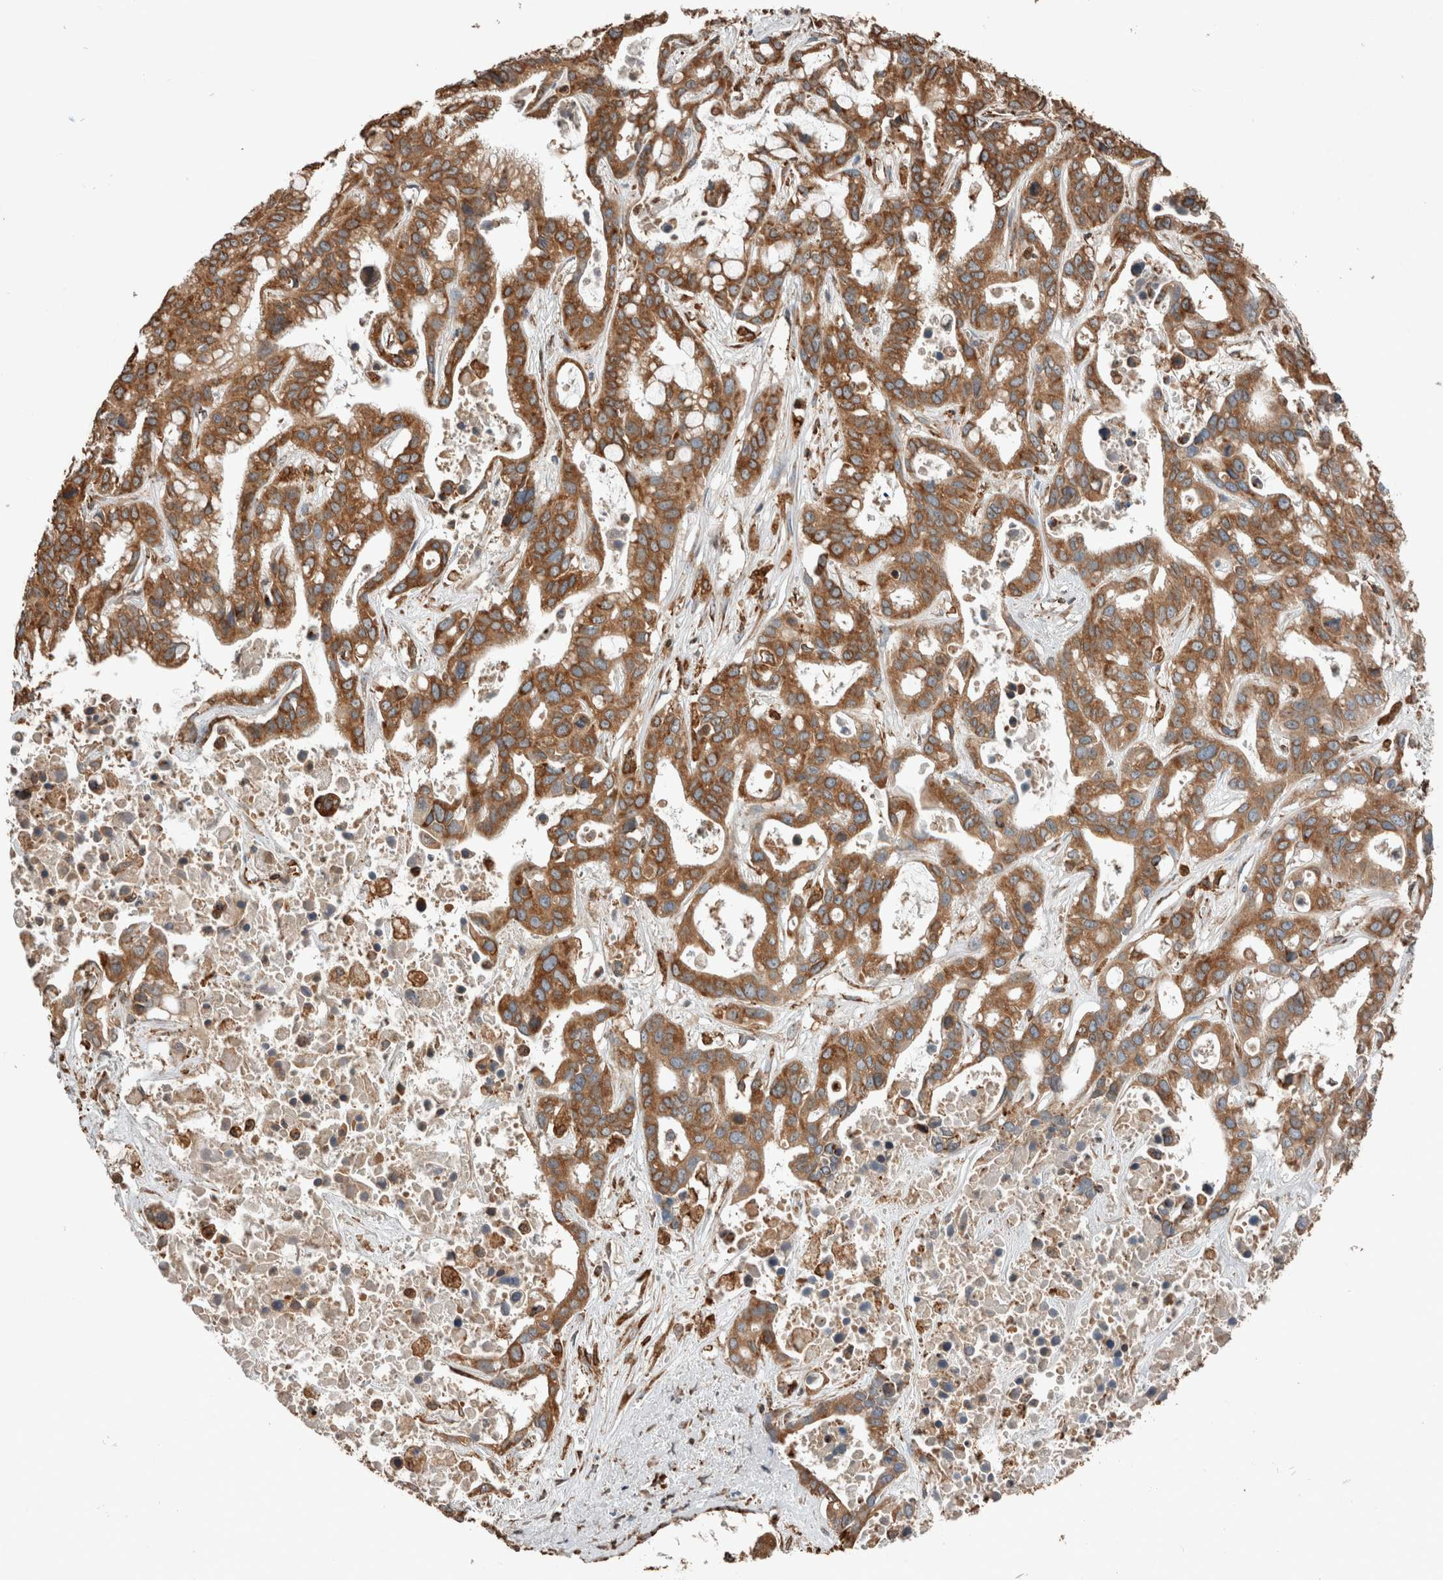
{"staining": {"intensity": "moderate", "quantity": ">75%", "location": "cytoplasmic/membranous"}, "tissue": "liver cancer", "cell_type": "Tumor cells", "image_type": "cancer", "snomed": [{"axis": "morphology", "description": "Cholangiocarcinoma"}, {"axis": "topography", "description": "Liver"}], "caption": "This is a photomicrograph of IHC staining of cholangiocarcinoma (liver), which shows moderate positivity in the cytoplasmic/membranous of tumor cells.", "gene": "ERAP2", "patient": {"sex": "female", "age": 65}}